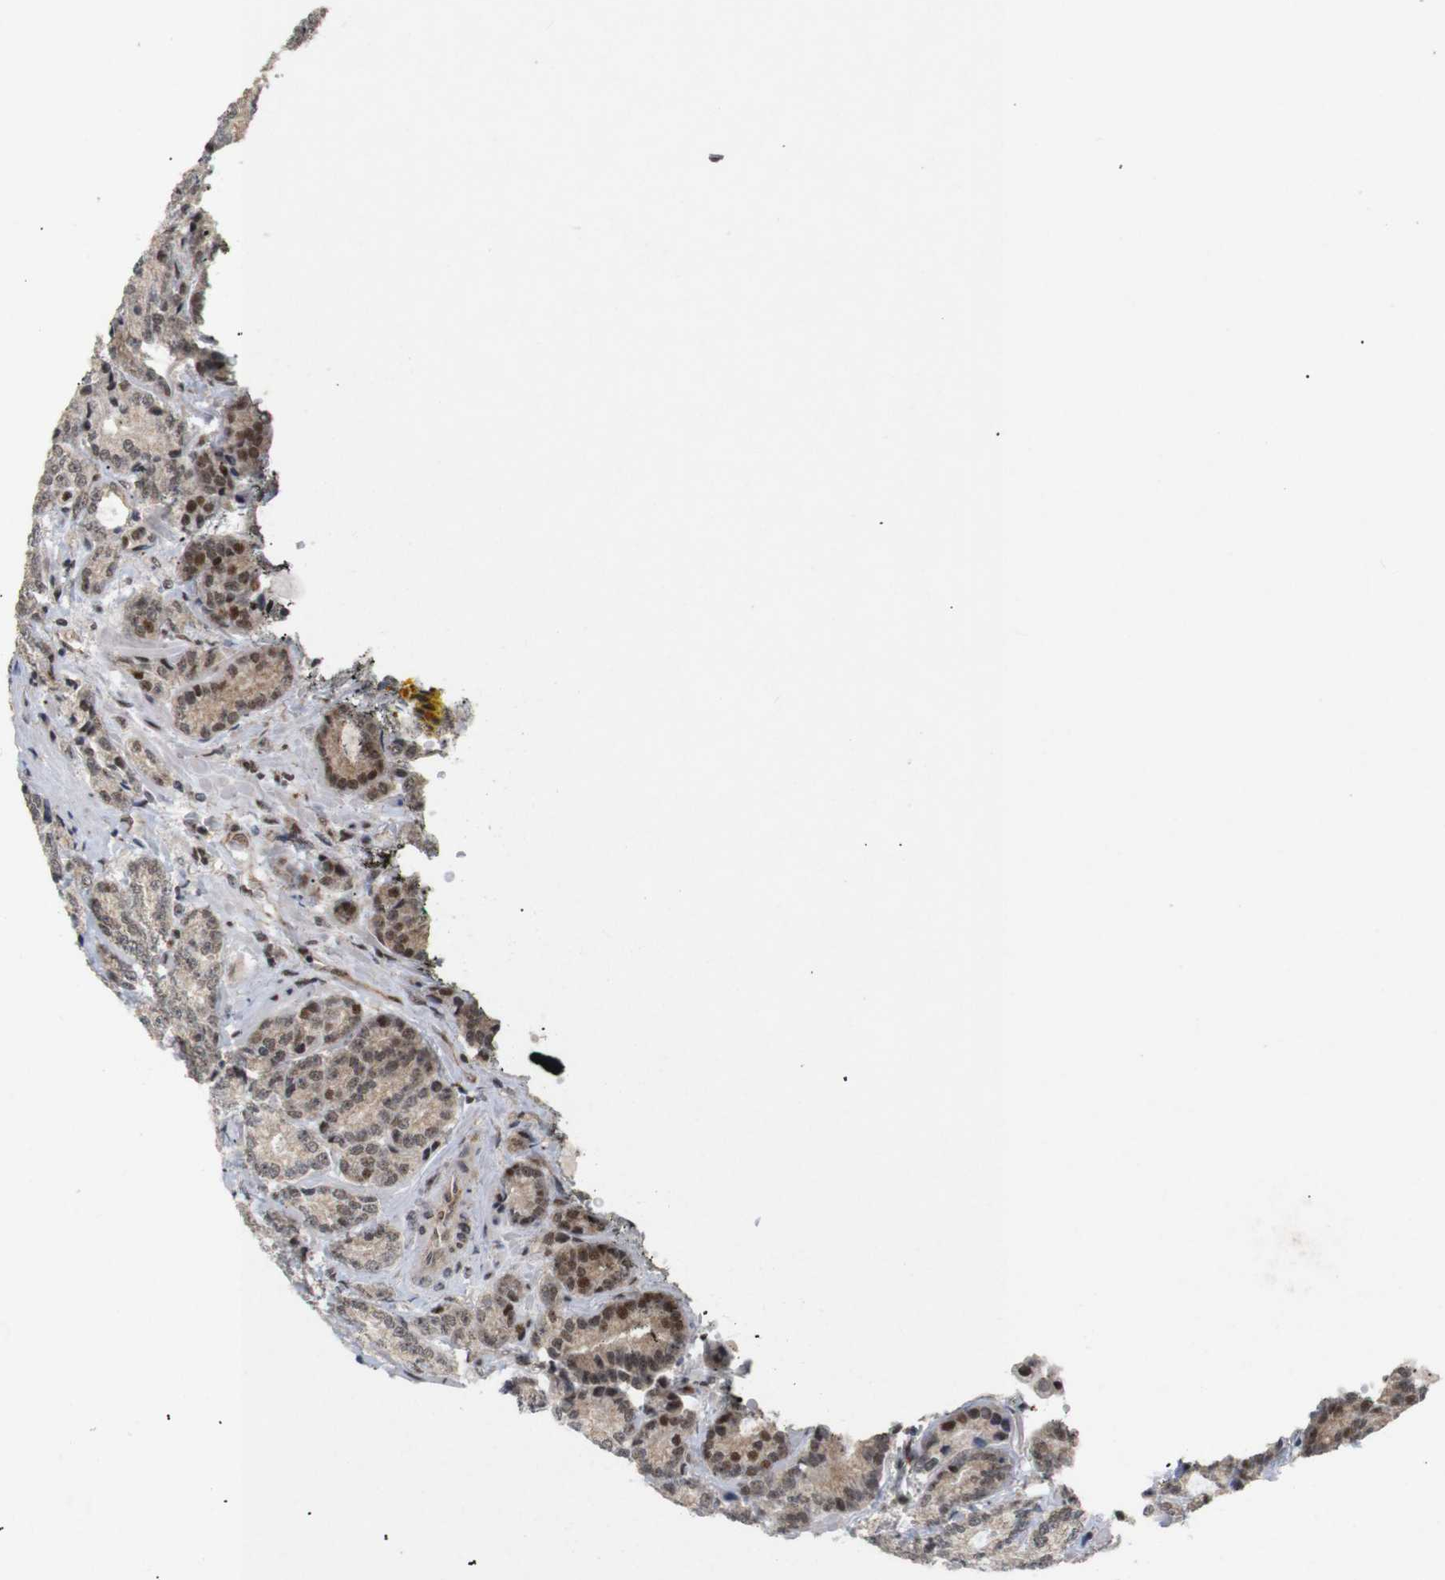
{"staining": {"intensity": "moderate", "quantity": ">75%", "location": "cytoplasmic/membranous,nuclear"}, "tissue": "prostate cancer", "cell_type": "Tumor cells", "image_type": "cancer", "snomed": [{"axis": "morphology", "description": "Adenocarcinoma, High grade"}, {"axis": "topography", "description": "Prostate"}], "caption": "This is a photomicrograph of immunohistochemistry staining of prostate cancer (adenocarcinoma (high-grade)), which shows moderate positivity in the cytoplasmic/membranous and nuclear of tumor cells.", "gene": "PYM1", "patient": {"sex": "male", "age": 61}}